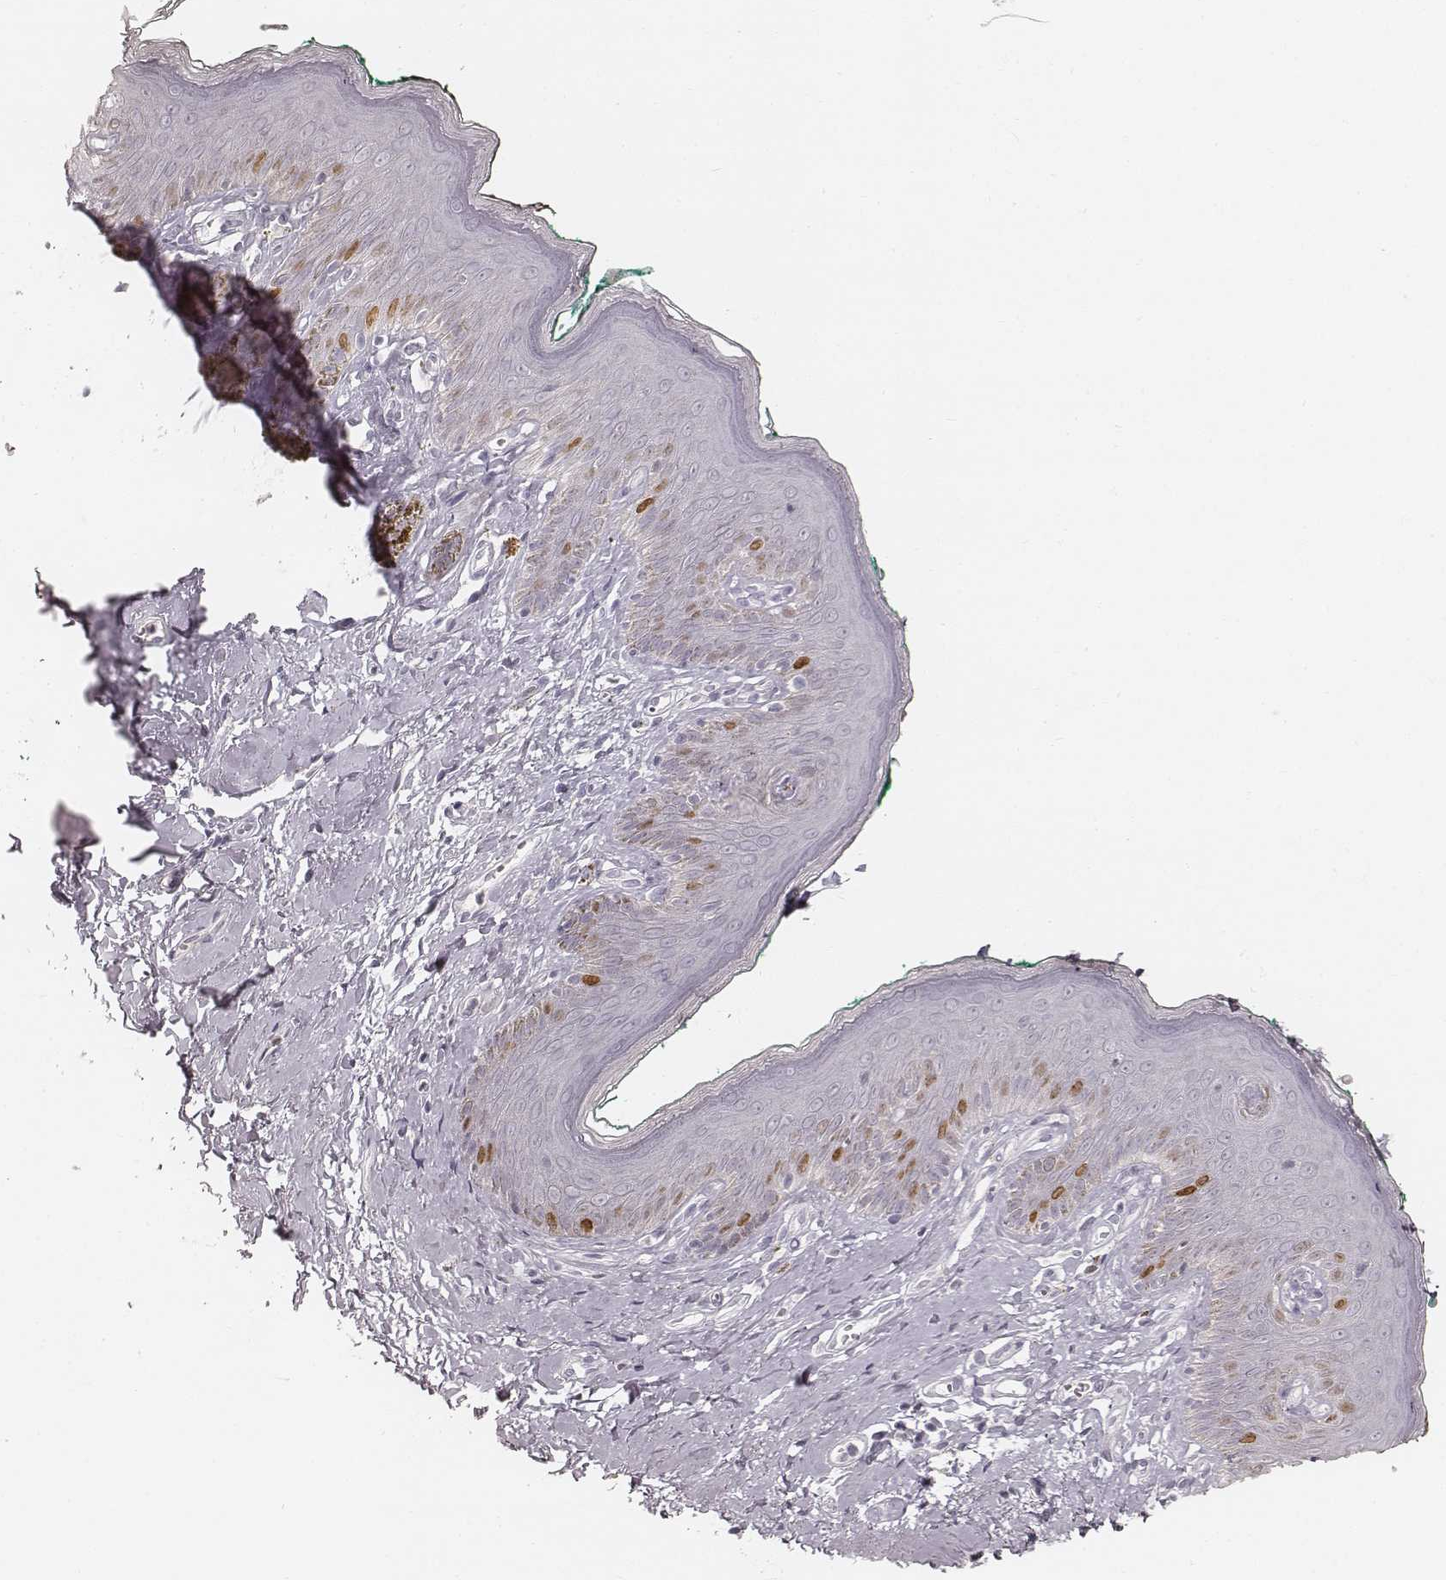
{"staining": {"intensity": "moderate", "quantity": "<25%", "location": "nuclear"}, "tissue": "skin", "cell_type": "Epidermal cells", "image_type": "normal", "snomed": [{"axis": "morphology", "description": "Normal tissue, NOS"}, {"axis": "topography", "description": "Vulva"}], "caption": "High-power microscopy captured an IHC histopathology image of unremarkable skin, revealing moderate nuclear expression in about <25% of epidermal cells.", "gene": "TEX37", "patient": {"sex": "female", "age": 66}}